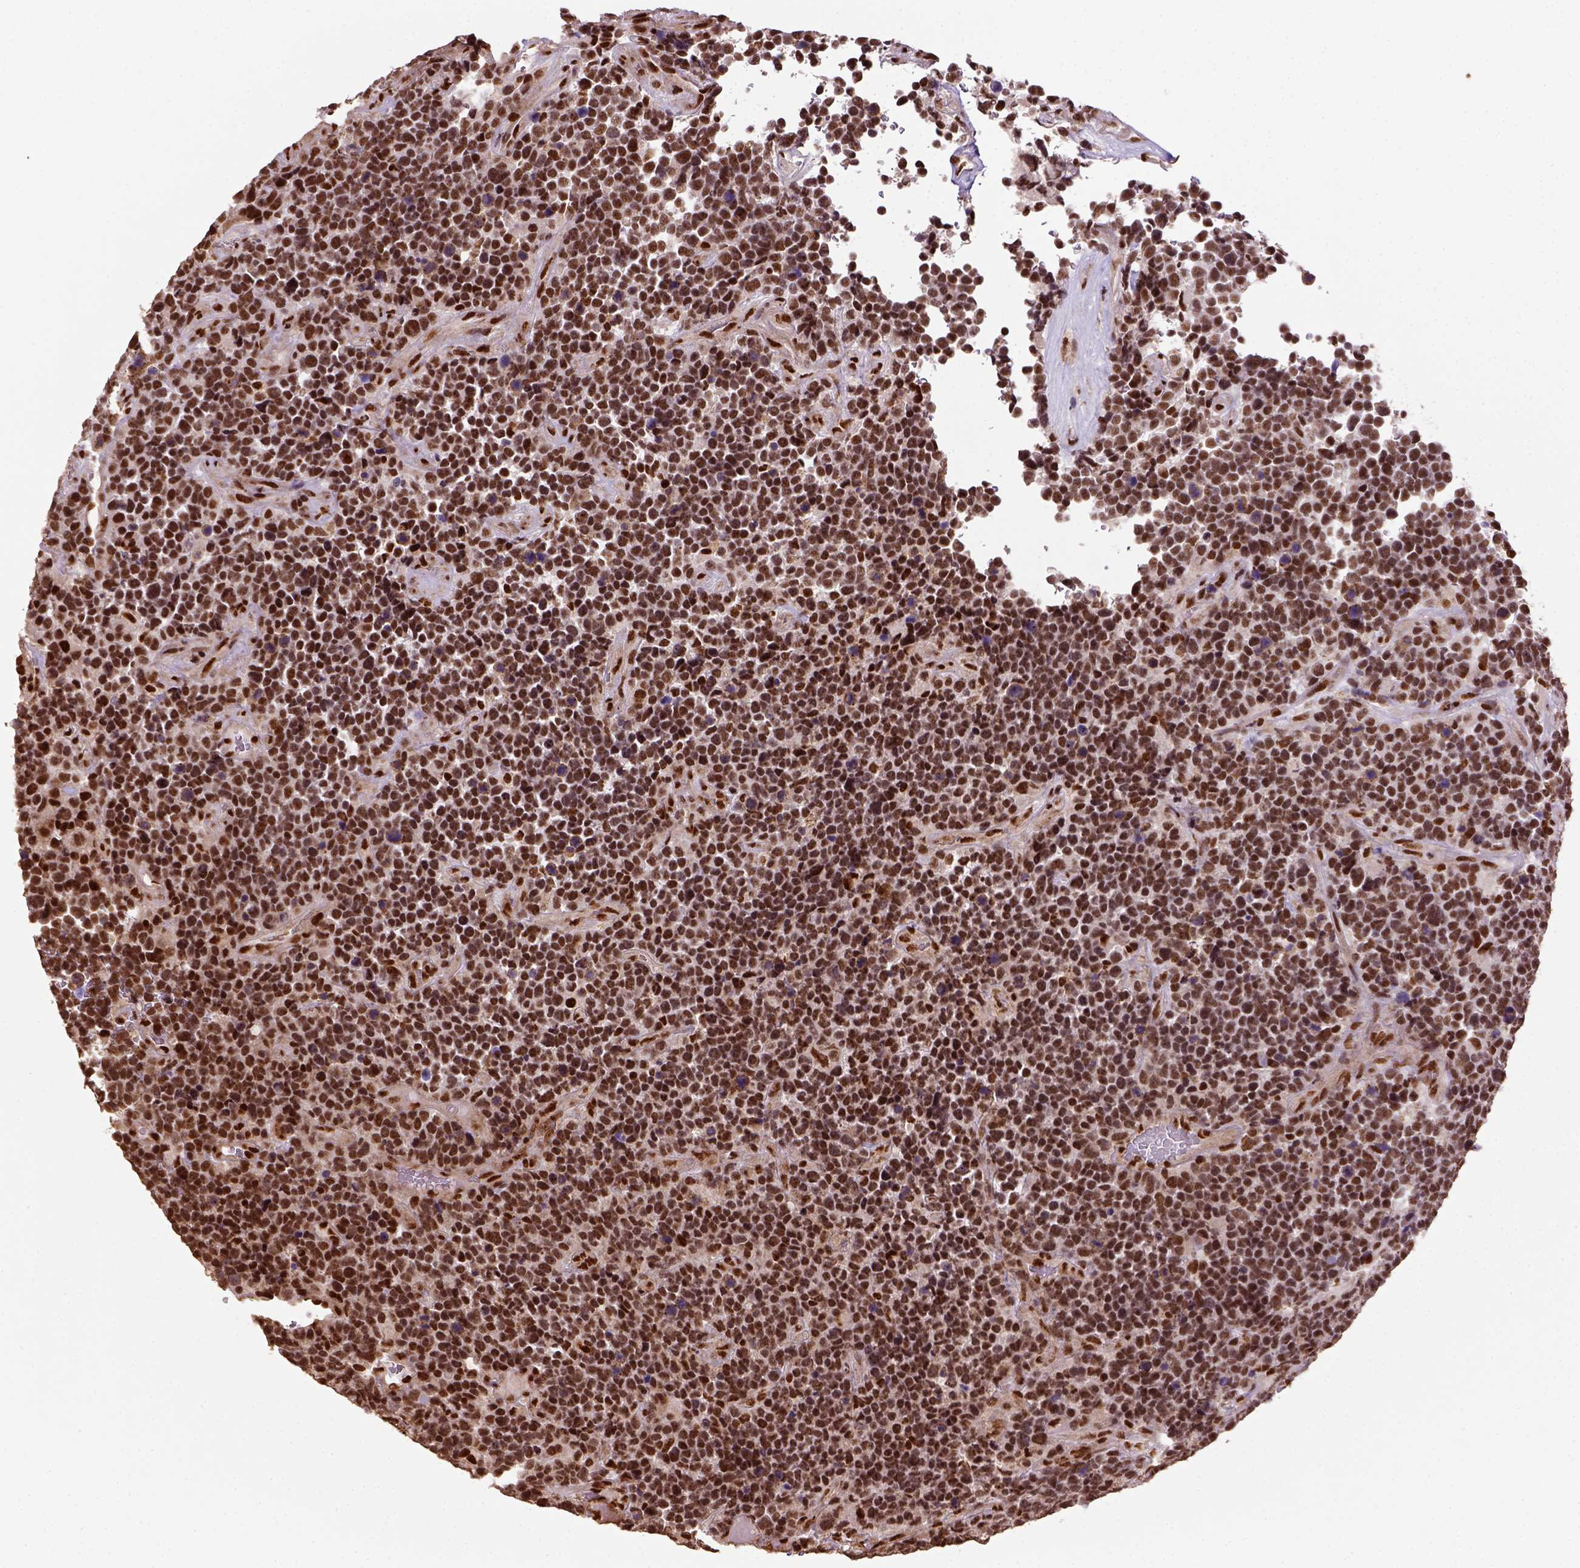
{"staining": {"intensity": "strong", "quantity": ">75%", "location": "nuclear"}, "tissue": "glioma", "cell_type": "Tumor cells", "image_type": "cancer", "snomed": [{"axis": "morphology", "description": "Glioma, malignant, High grade"}, {"axis": "topography", "description": "Brain"}], "caption": "Protein expression analysis of glioma shows strong nuclear expression in about >75% of tumor cells.", "gene": "CCAR1", "patient": {"sex": "male", "age": 33}}